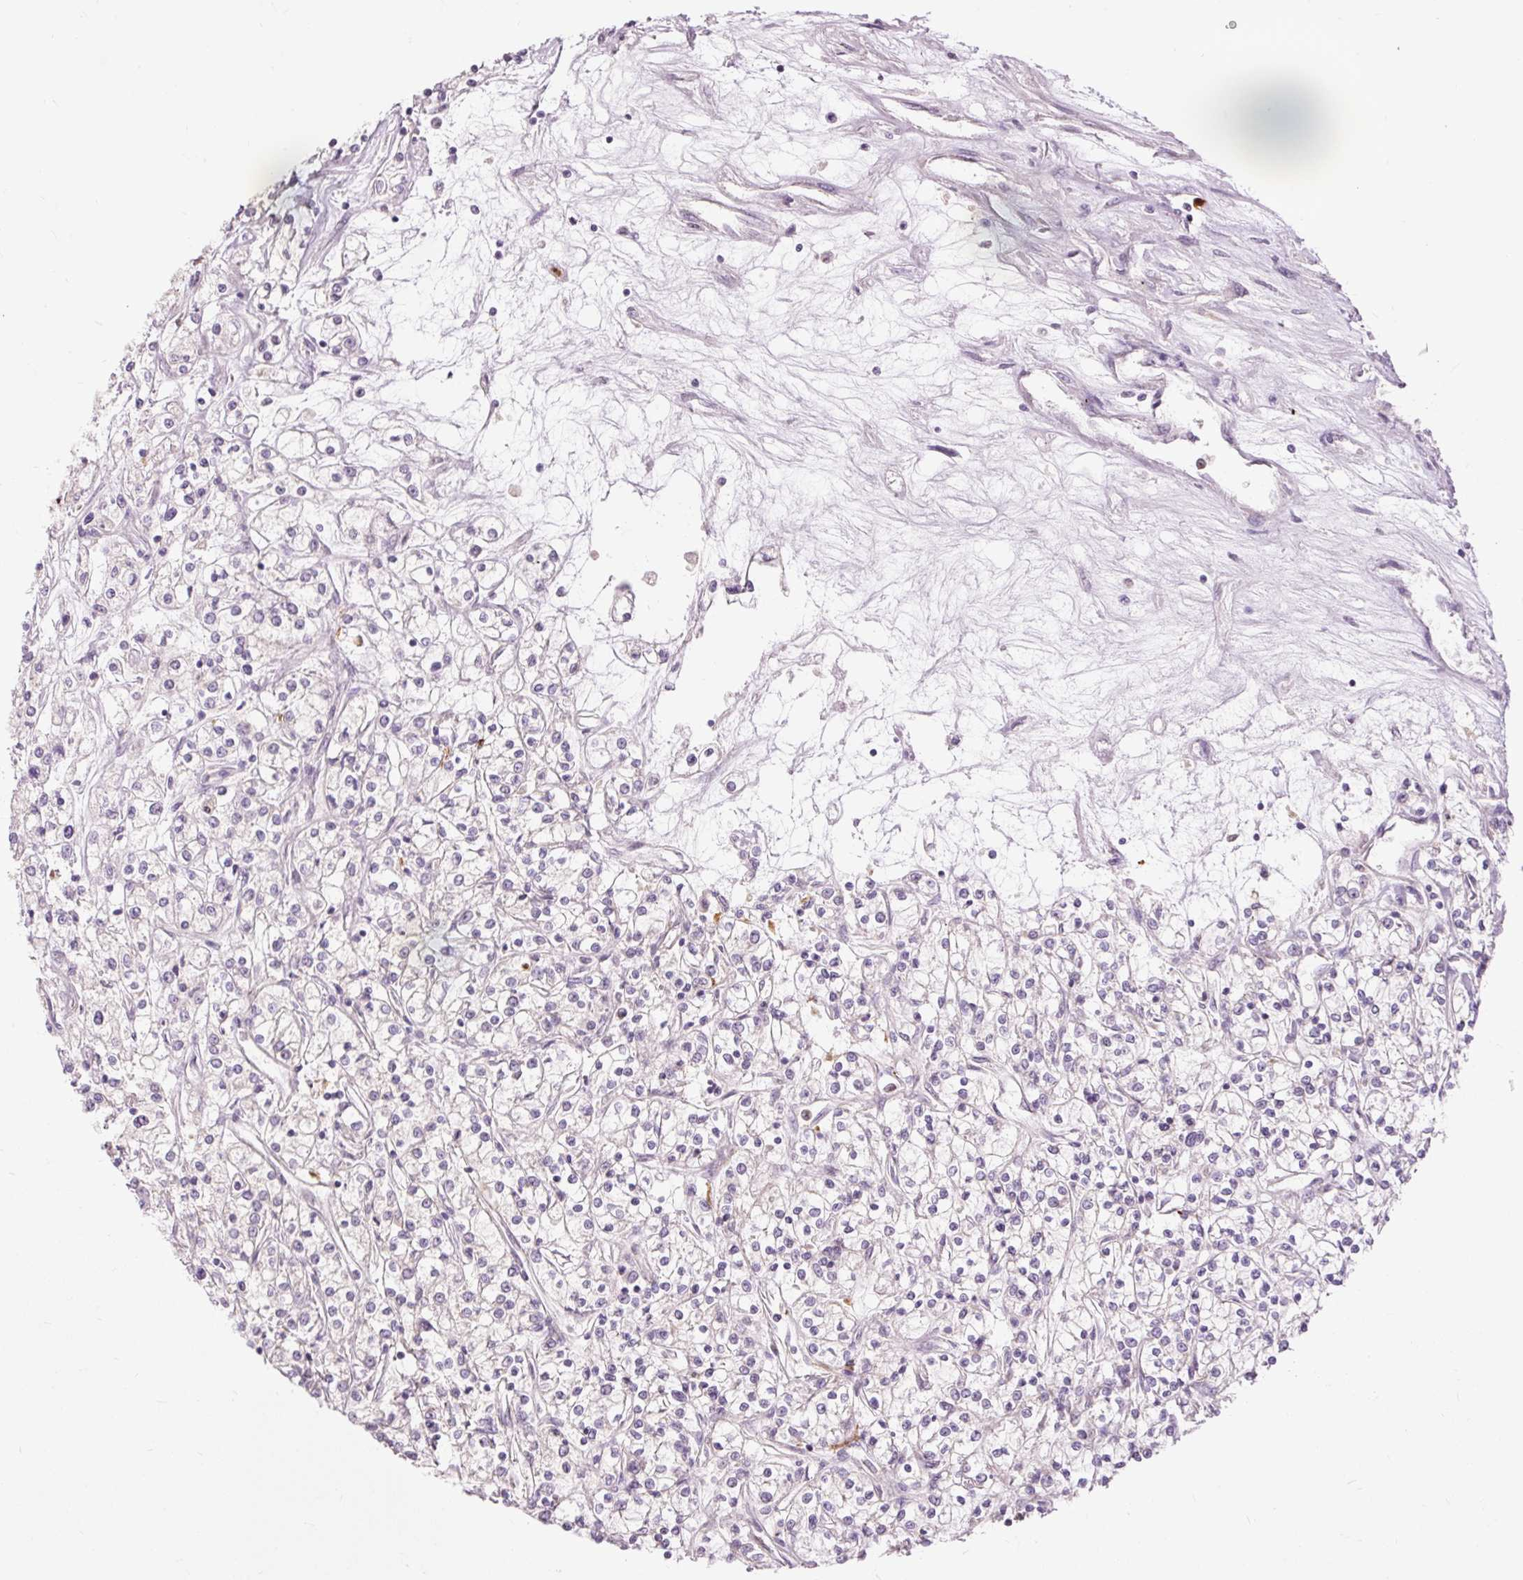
{"staining": {"intensity": "negative", "quantity": "none", "location": "none"}, "tissue": "renal cancer", "cell_type": "Tumor cells", "image_type": "cancer", "snomed": [{"axis": "morphology", "description": "Adenocarcinoma, NOS"}, {"axis": "topography", "description": "Kidney"}], "caption": "IHC of adenocarcinoma (renal) displays no positivity in tumor cells. Brightfield microscopy of IHC stained with DAB (brown) and hematoxylin (blue), captured at high magnification.", "gene": "PRDX5", "patient": {"sex": "female", "age": 59}}